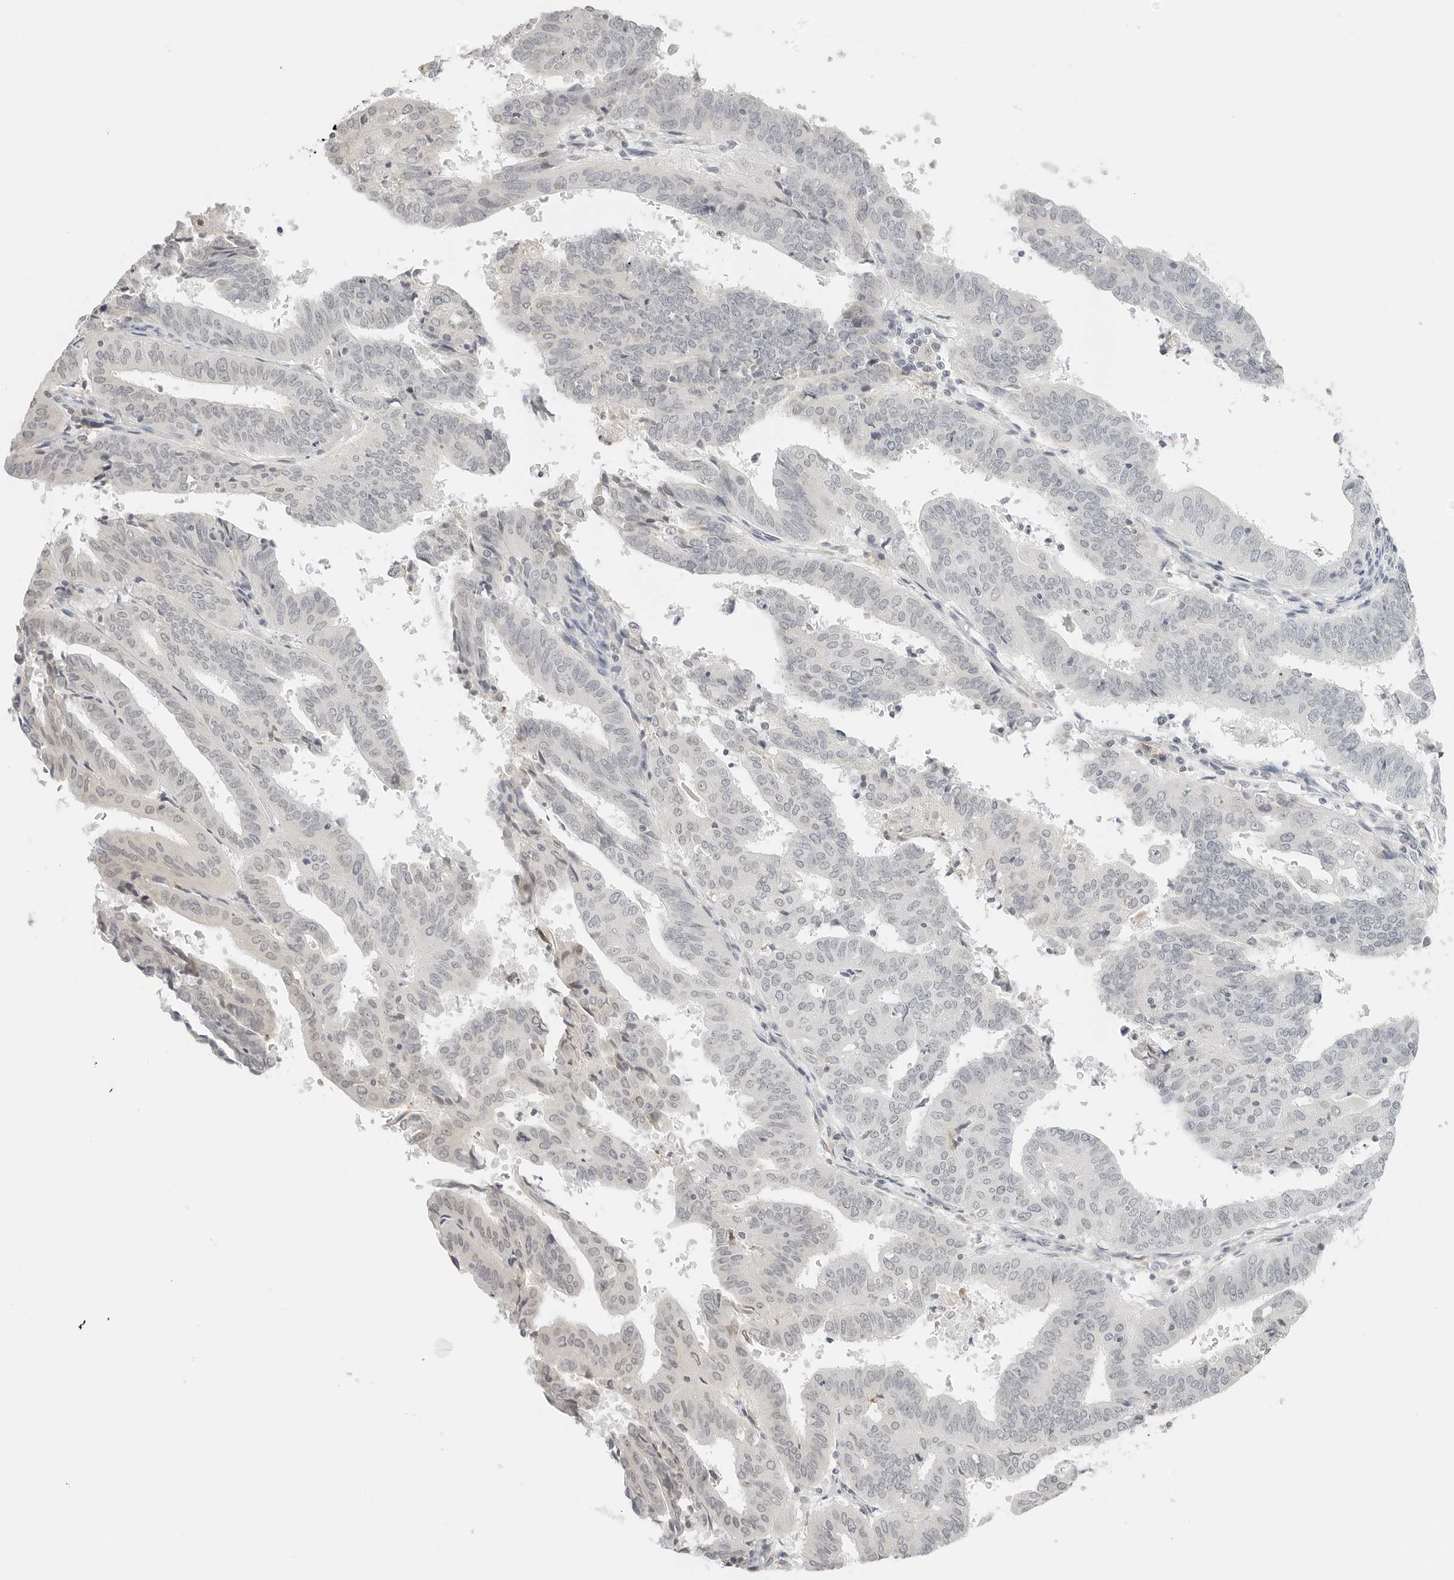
{"staining": {"intensity": "negative", "quantity": "none", "location": "none"}, "tissue": "endometrial cancer", "cell_type": "Tumor cells", "image_type": "cancer", "snomed": [{"axis": "morphology", "description": "Adenocarcinoma, NOS"}, {"axis": "topography", "description": "Uterus"}], "caption": "Image shows no significant protein expression in tumor cells of endometrial cancer.", "gene": "NEO1", "patient": {"sex": "female", "age": 77}}